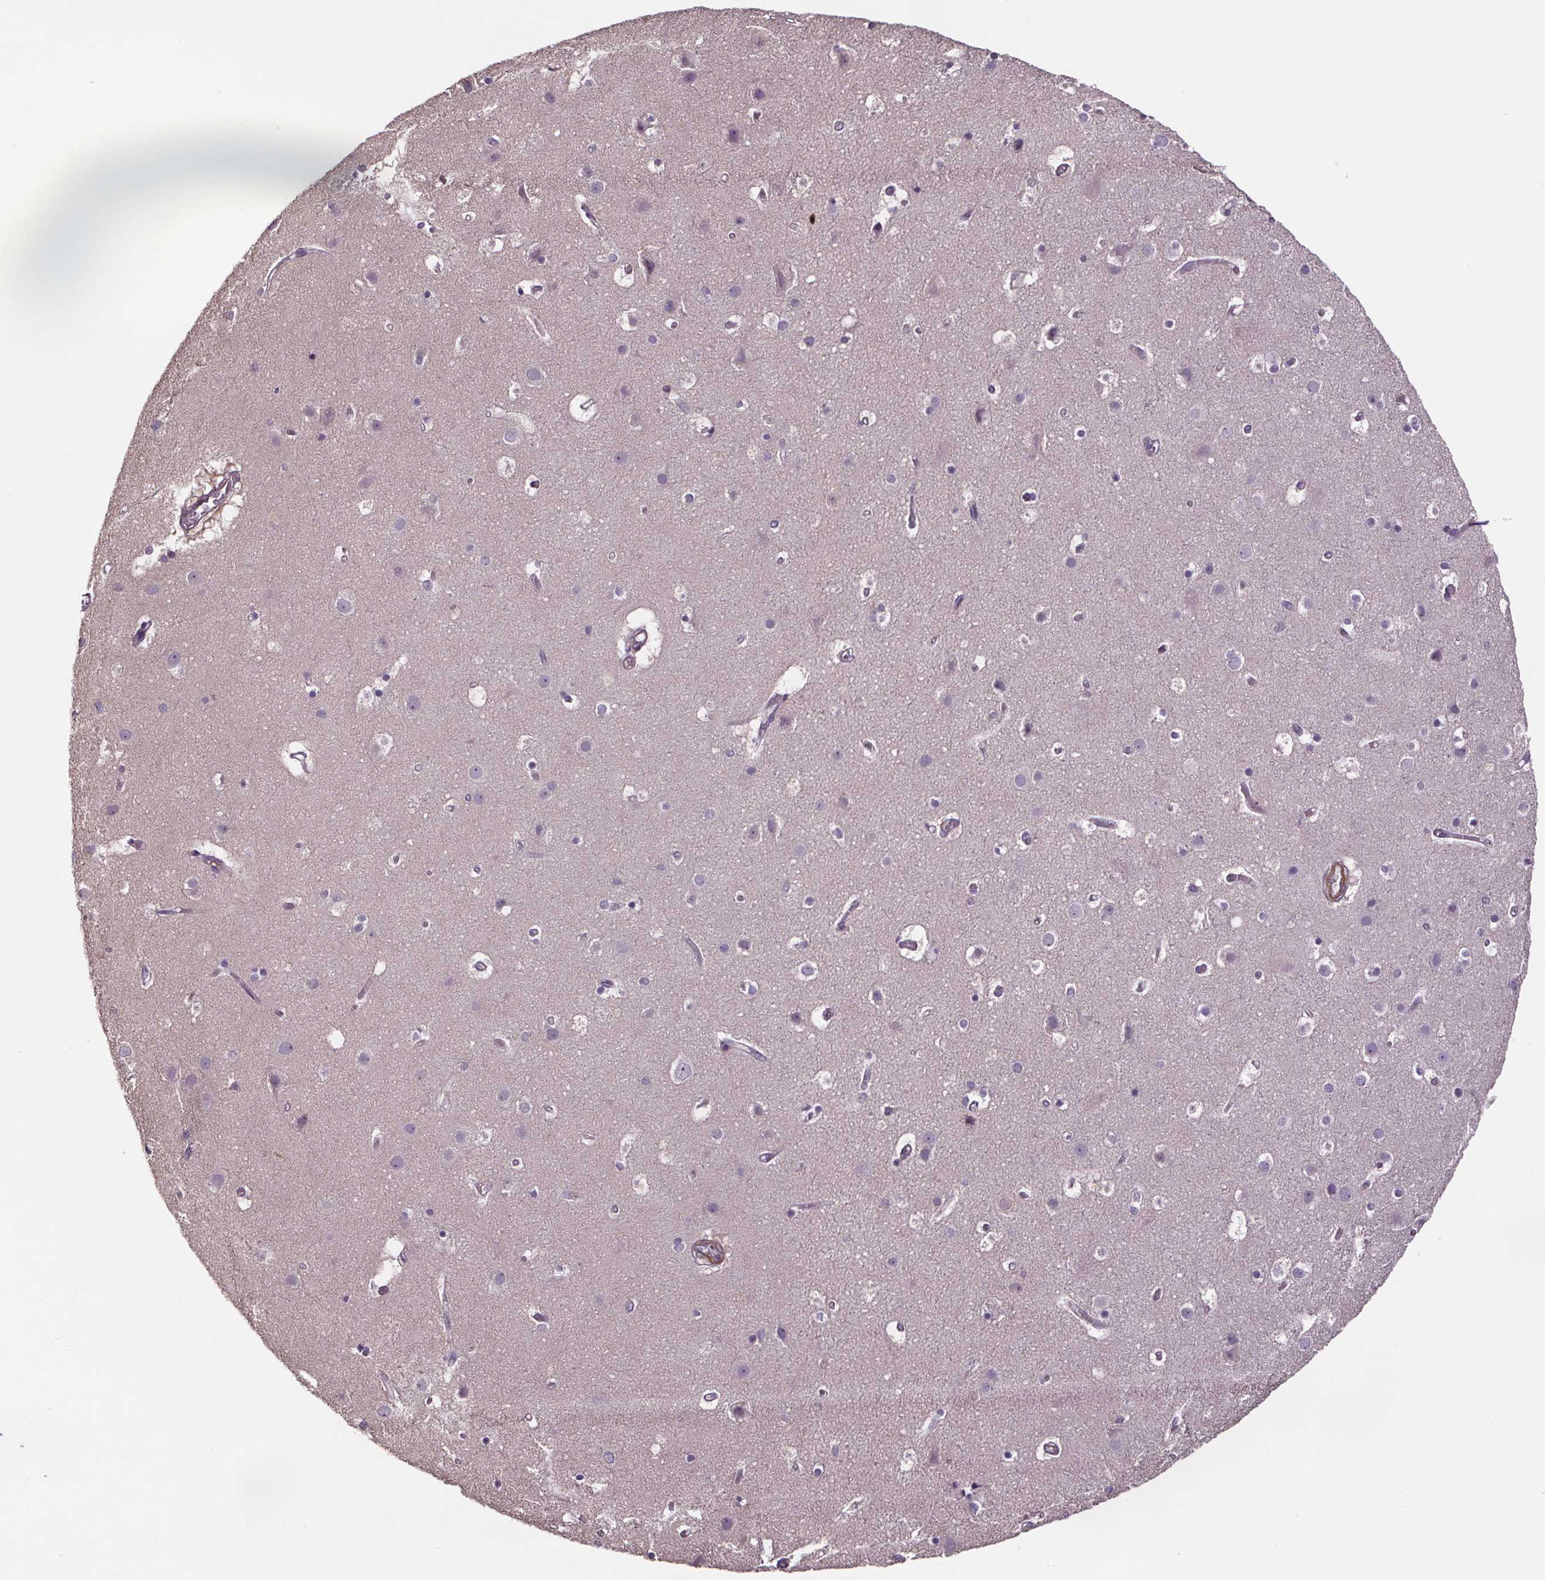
{"staining": {"intensity": "negative", "quantity": "none", "location": "none"}, "tissue": "cerebral cortex", "cell_type": "Endothelial cells", "image_type": "normal", "snomed": [{"axis": "morphology", "description": "Normal tissue, NOS"}, {"axis": "topography", "description": "Cerebral cortex"}], "caption": "DAB (3,3'-diaminobenzidine) immunohistochemical staining of unremarkable human cerebral cortex shows no significant staining in endothelial cells. The staining was performed using DAB to visualize the protein expression in brown, while the nuclei were stained in blue with hematoxylin (Magnification: 20x).", "gene": "CLN3", "patient": {"sex": "female", "age": 52}}